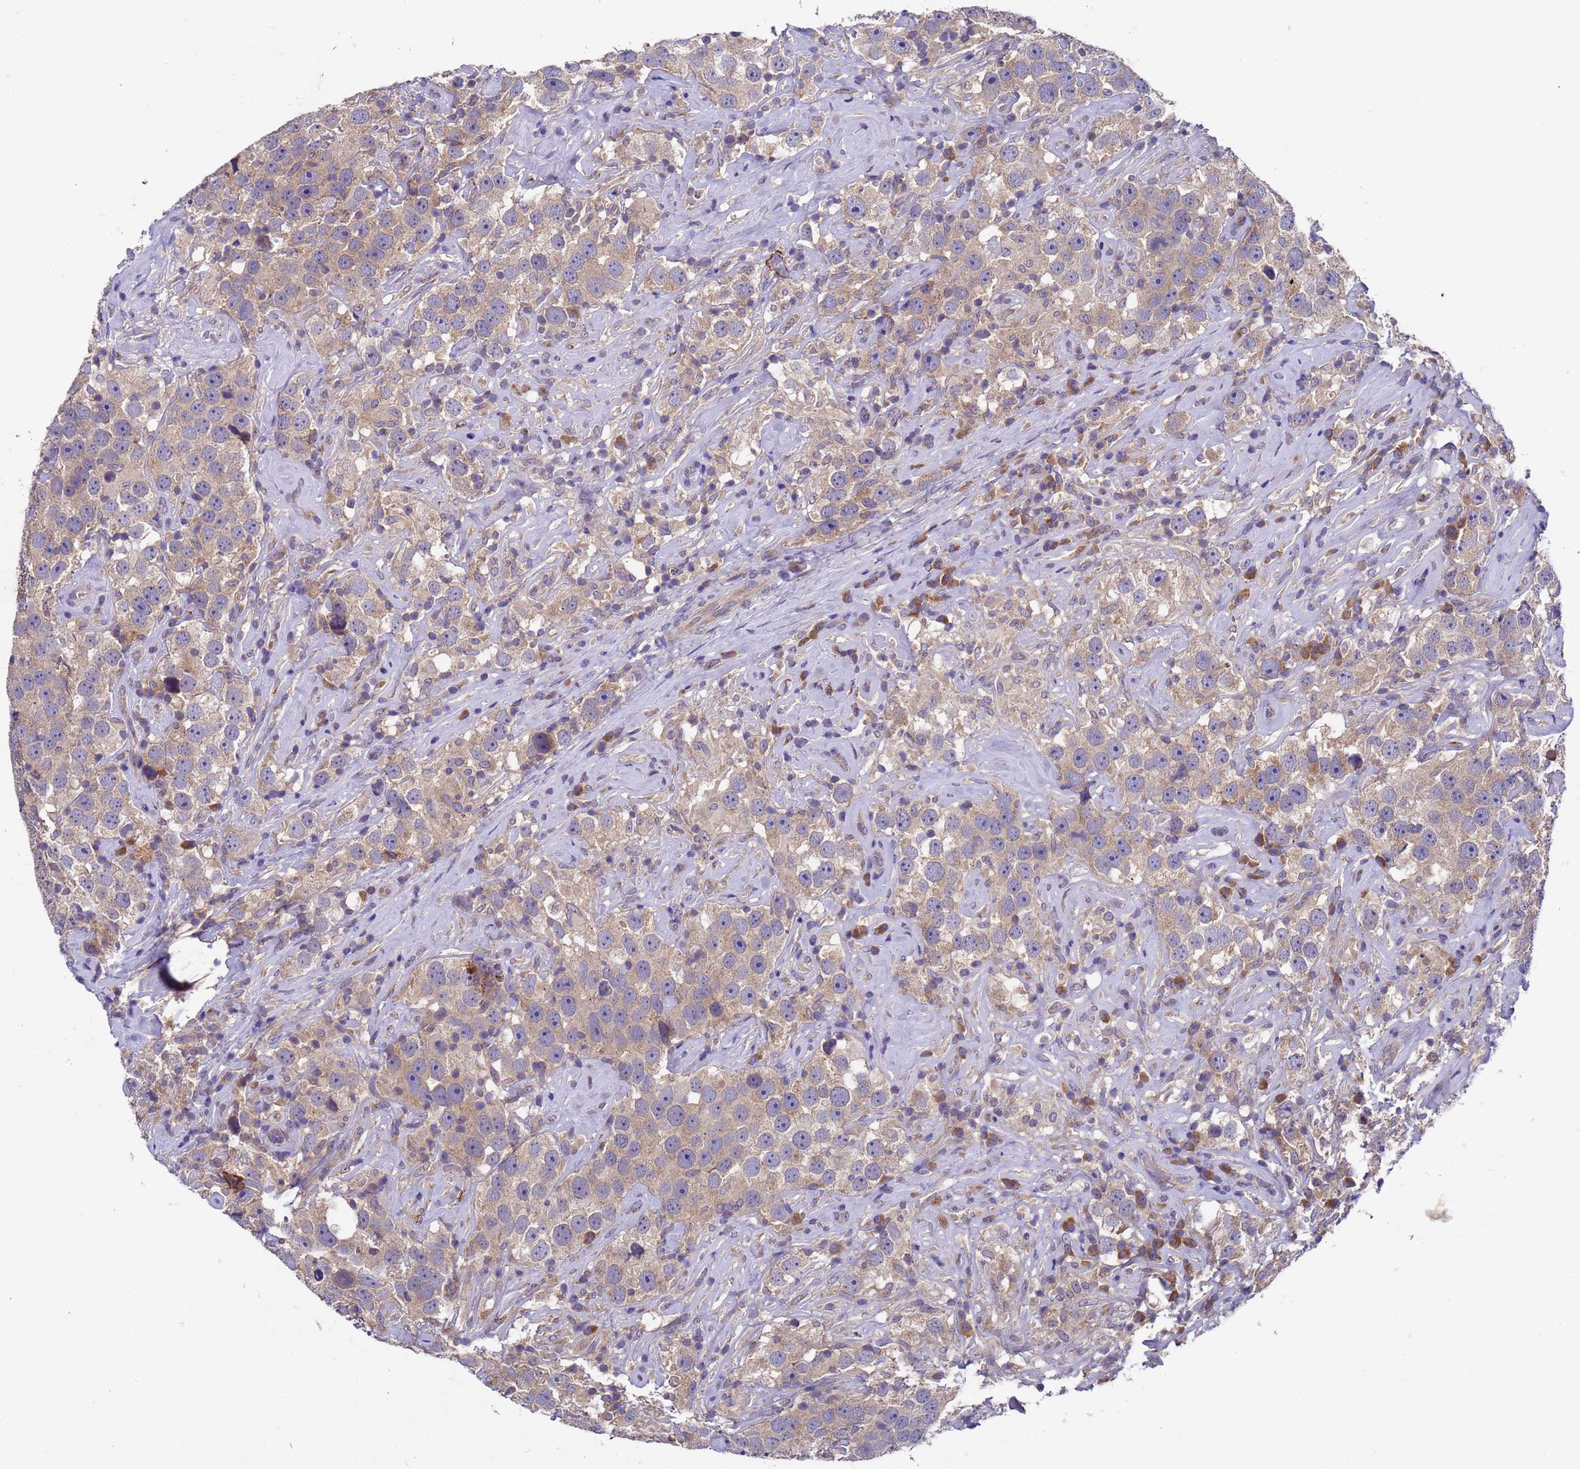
{"staining": {"intensity": "weak", "quantity": ">75%", "location": "cytoplasmic/membranous"}, "tissue": "testis cancer", "cell_type": "Tumor cells", "image_type": "cancer", "snomed": [{"axis": "morphology", "description": "Seminoma, NOS"}, {"axis": "topography", "description": "Testis"}], "caption": "Immunohistochemistry image of testis seminoma stained for a protein (brown), which displays low levels of weak cytoplasmic/membranous staining in approximately >75% of tumor cells.", "gene": "DCAF12L2", "patient": {"sex": "male", "age": 49}}